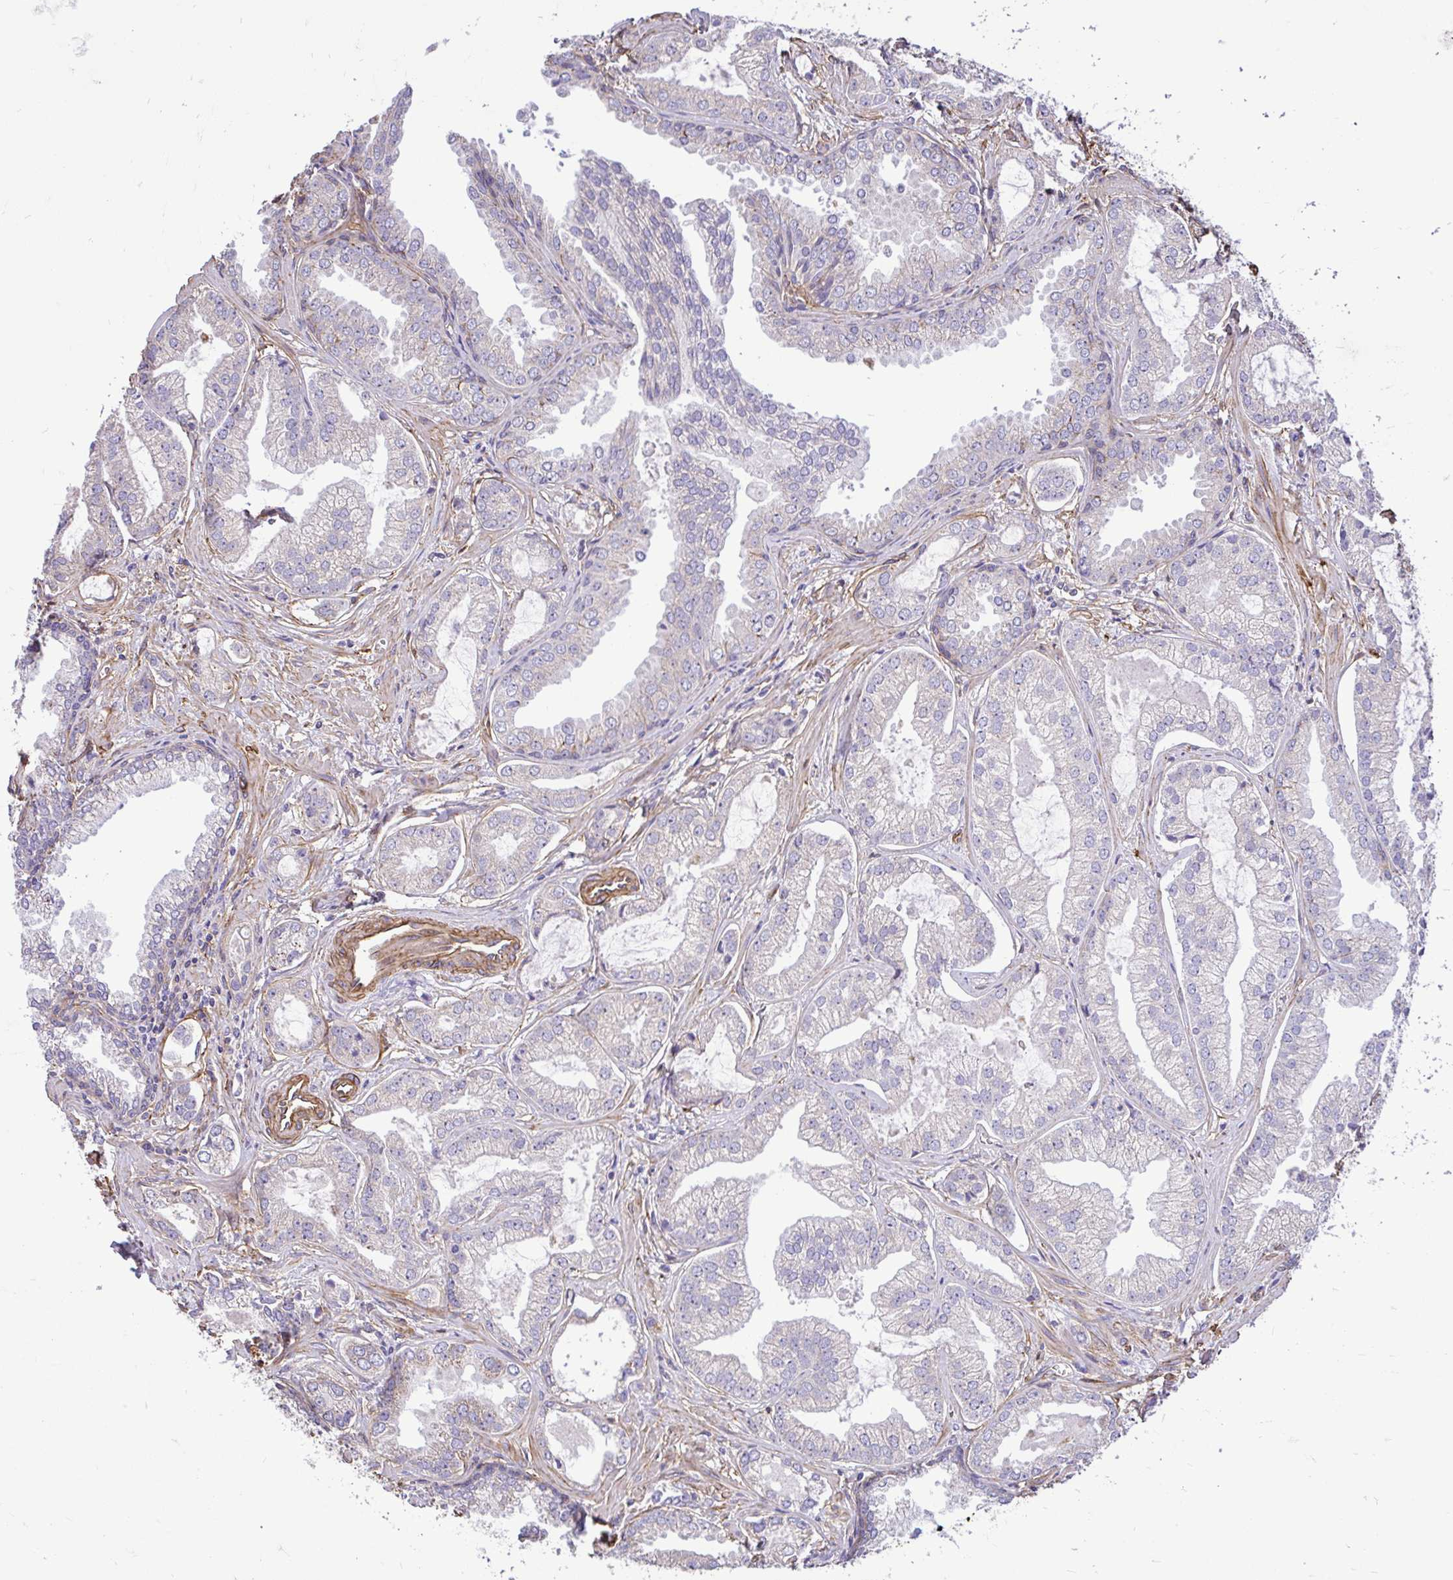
{"staining": {"intensity": "negative", "quantity": "none", "location": "none"}, "tissue": "prostate cancer", "cell_type": "Tumor cells", "image_type": "cancer", "snomed": [{"axis": "morphology", "description": "Adenocarcinoma, Medium grade"}, {"axis": "topography", "description": "Prostate"}], "caption": "This is an IHC image of adenocarcinoma (medium-grade) (prostate). There is no expression in tumor cells.", "gene": "PTPRK", "patient": {"sex": "male", "age": 57}}